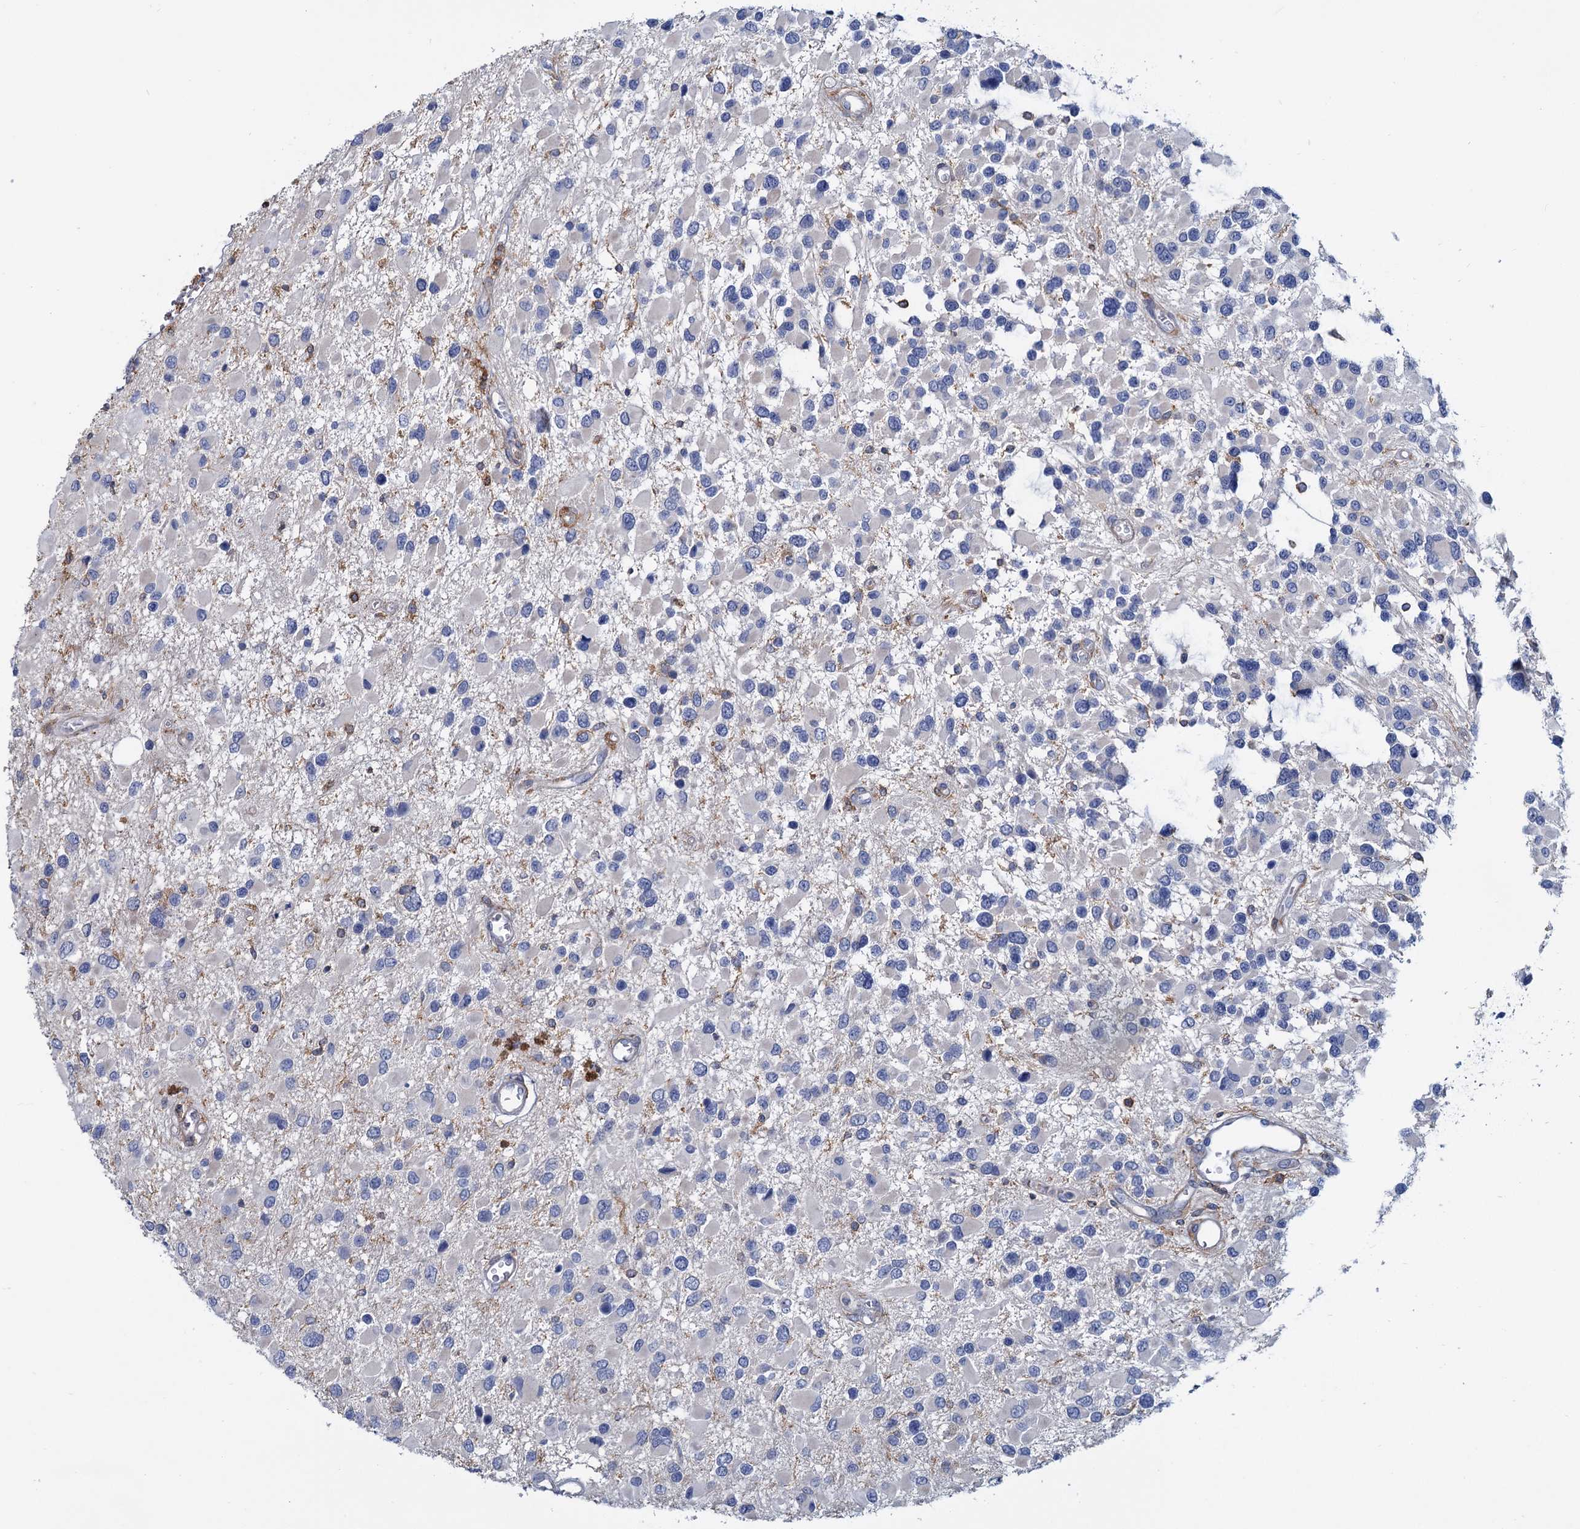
{"staining": {"intensity": "negative", "quantity": "none", "location": "none"}, "tissue": "glioma", "cell_type": "Tumor cells", "image_type": "cancer", "snomed": [{"axis": "morphology", "description": "Glioma, malignant, High grade"}, {"axis": "topography", "description": "Brain"}], "caption": "The photomicrograph displays no significant staining in tumor cells of glioma.", "gene": "LRCH4", "patient": {"sex": "male", "age": 53}}